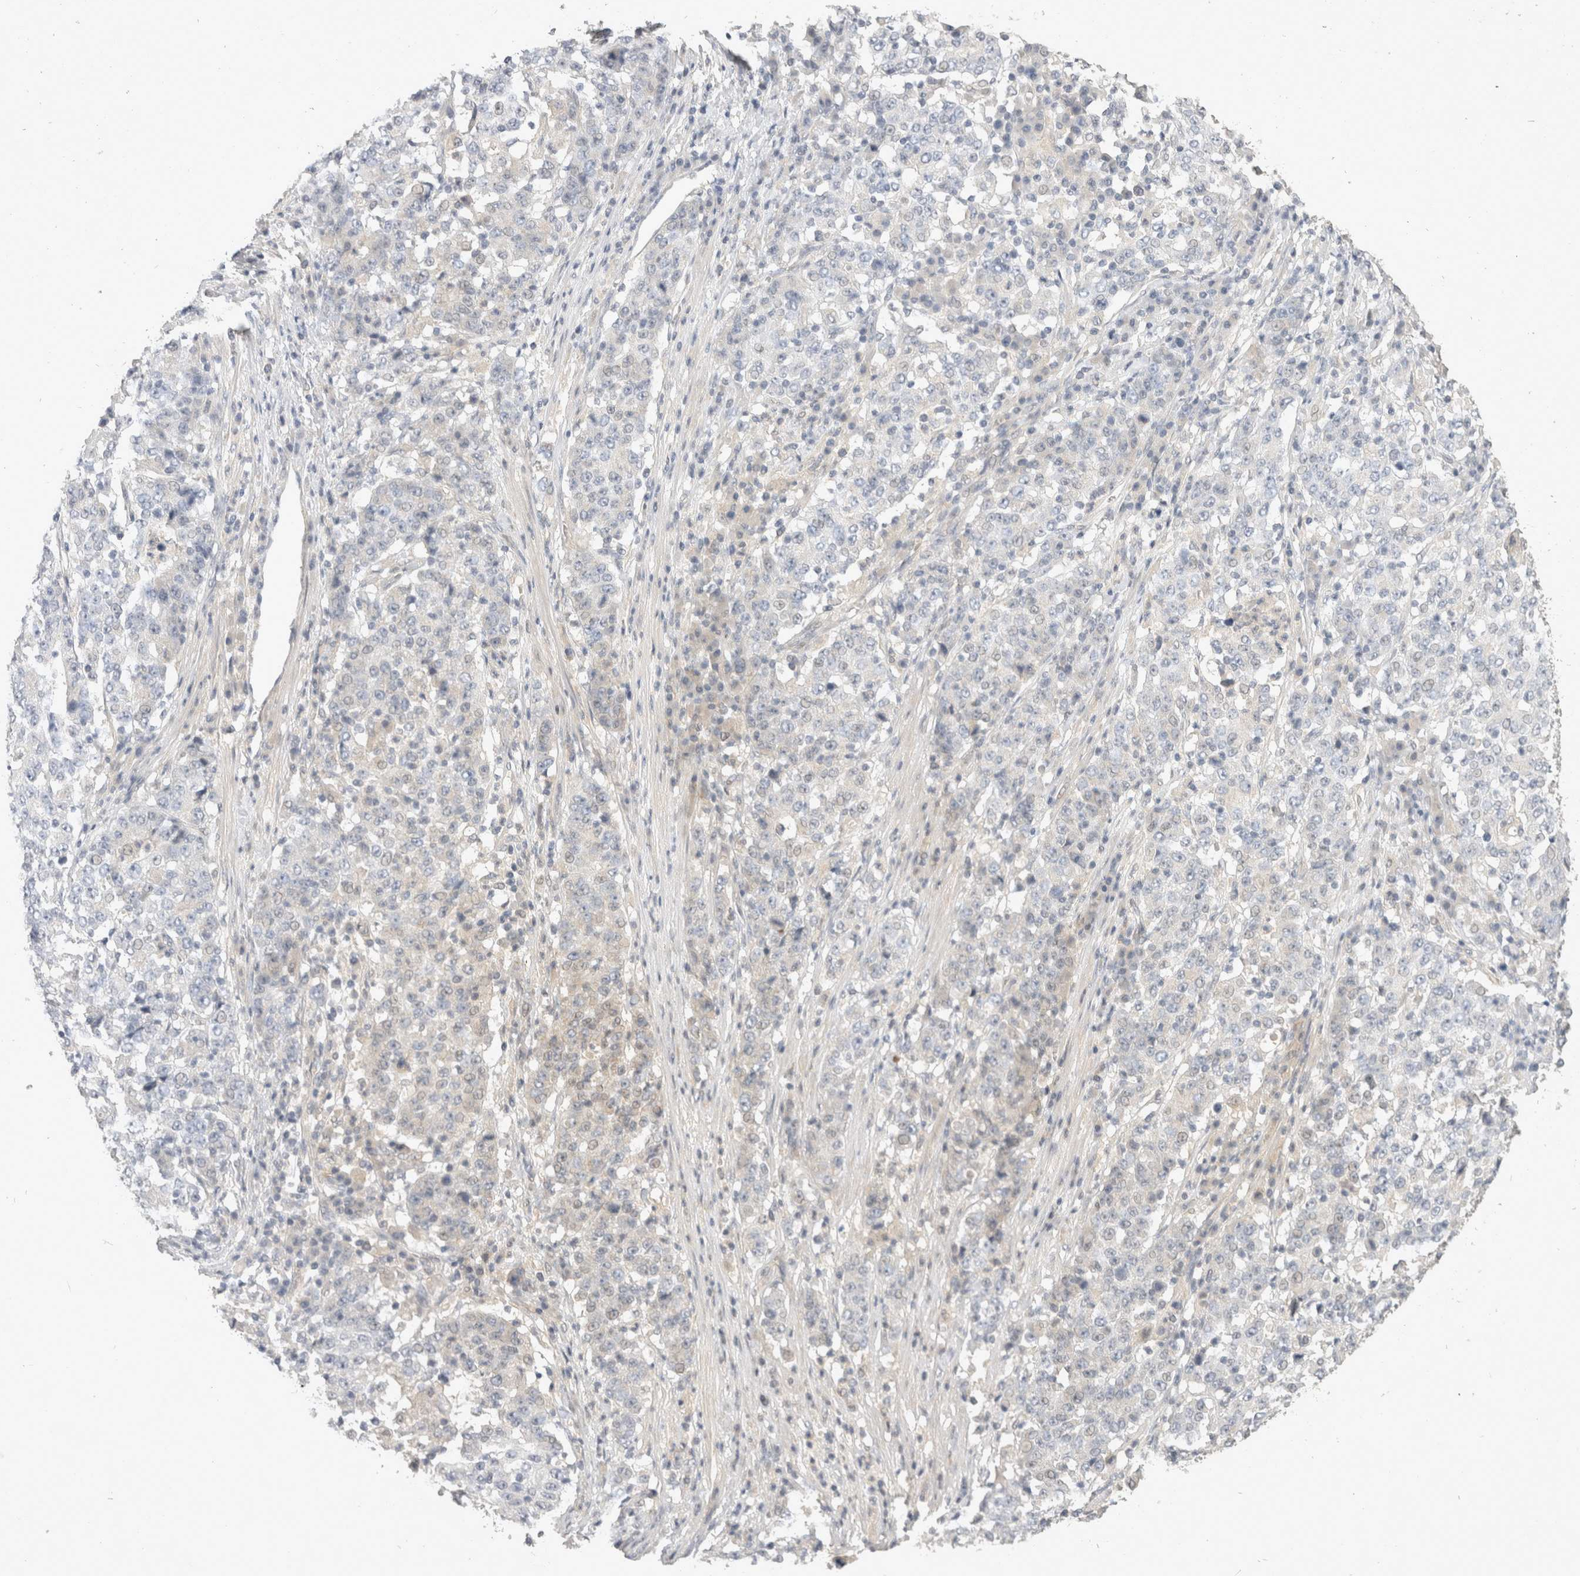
{"staining": {"intensity": "negative", "quantity": "none", "location": "none"}, "tissue": "stomach cancer", "cell_type": "Tumor cells", "image_type": "cancer", "snomed": [{"axis": "morphology", "description": "Adenocarcinoma, NOS"}, {"axis": "topography", "description": "Stomach"}], "caption": "Immunohistochemical staining of stomach cancer (adenocarcinoma) shows no significant staining in tumor cells.", "gene": "TOM1L2", "patient": {"sex": "male", "age": 59}}